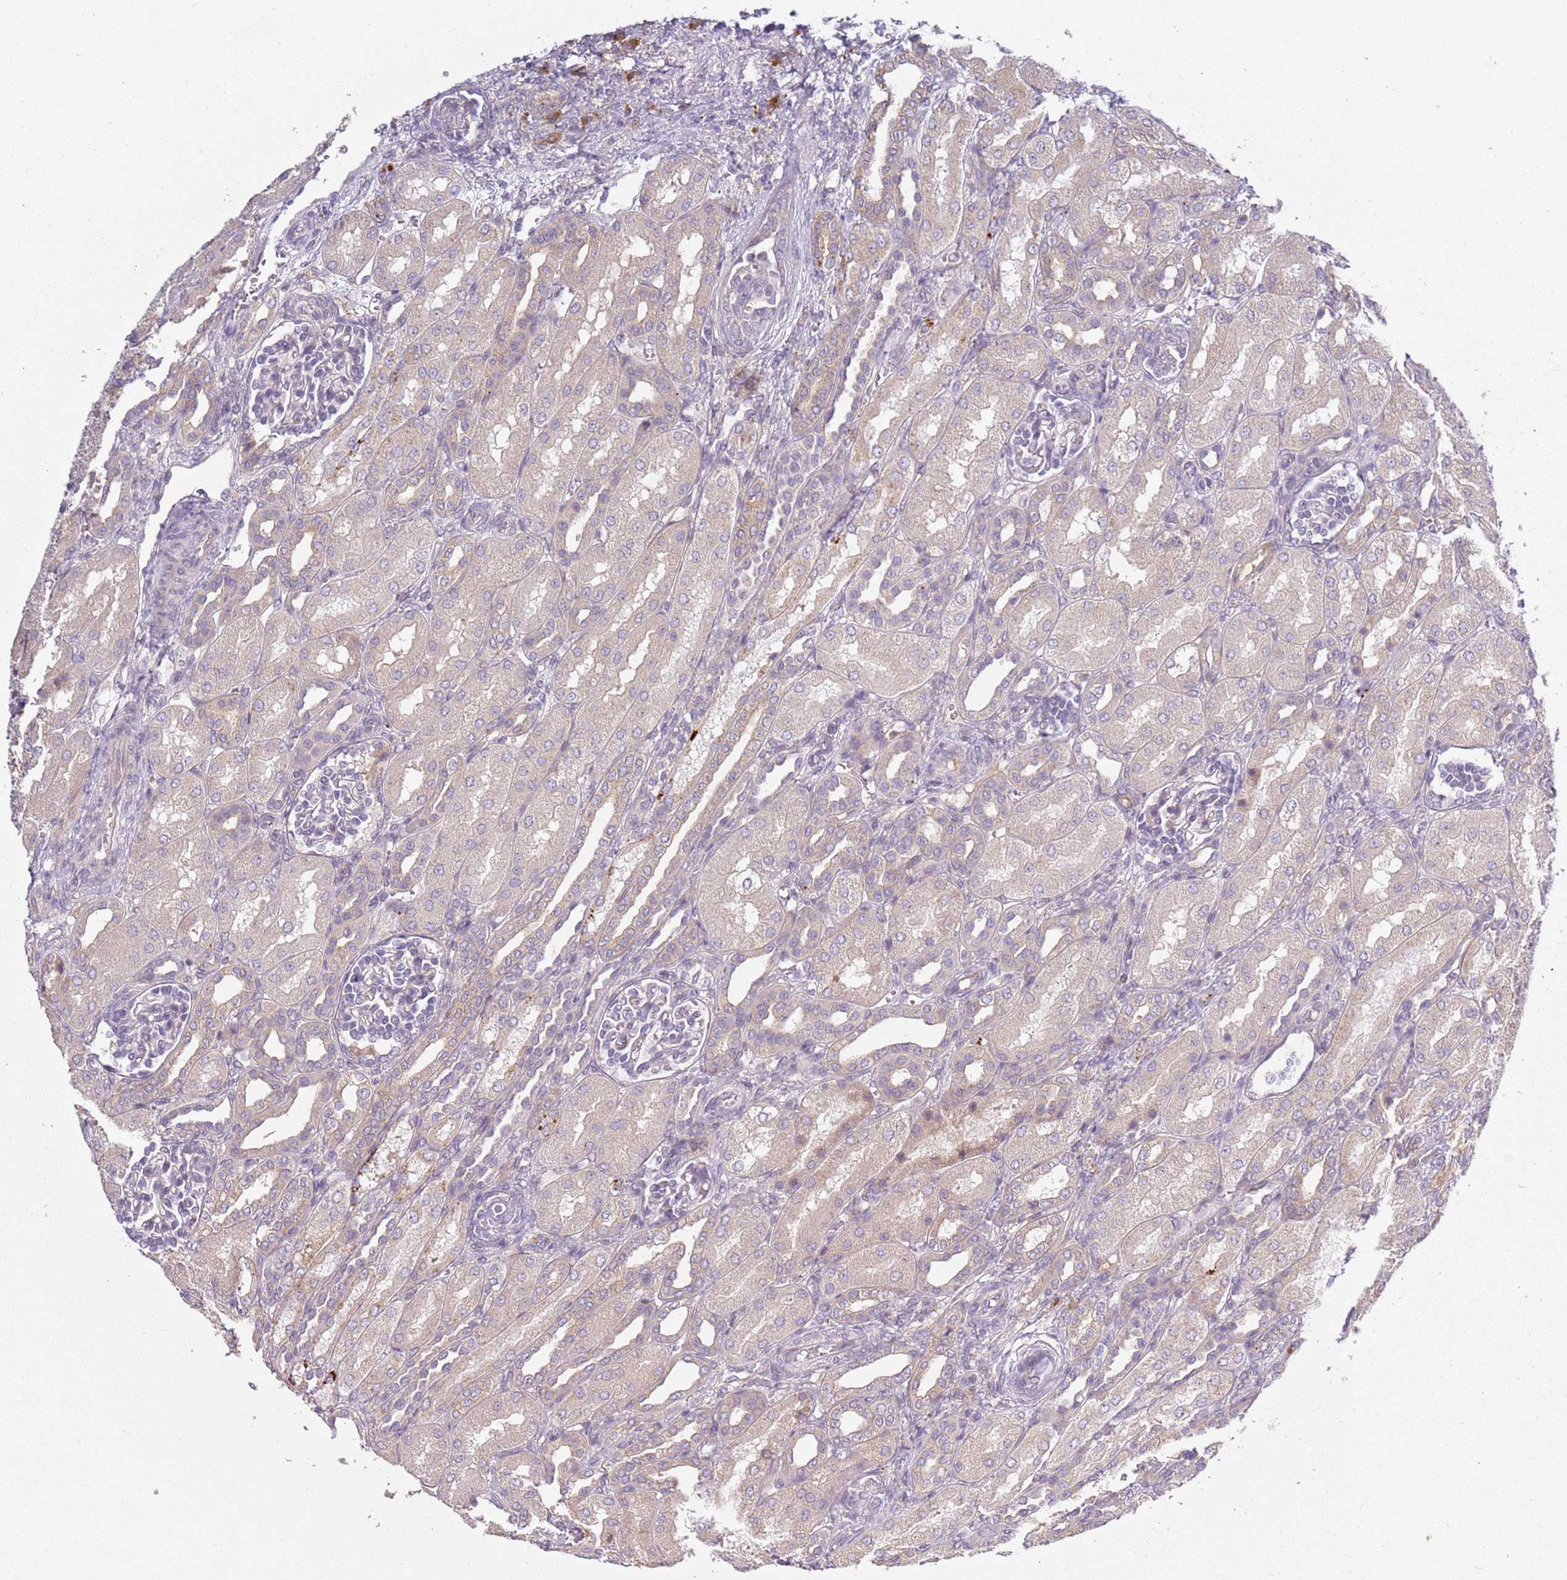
{"staining": {"intensity": "negative", "quantity": "none", "location": "none"}, "tissue": "kidney", "cell_type": "Cells in glomeruli", "image_type": "normal", "snomed": [{"axis": "morphology", "description": "Normal tissue, NOS"}, {"axis": "morphology", "description": "Neoplasm, malignant, NOS"}, {"axis": "topography", "description": "Kidney"}], "caption": "This is an immunohistochemistry image of normal kidney. There is no expression in cells in glomeruli.", "gene": "RPS28", "patient": {"sex": "female", "age": 1}}